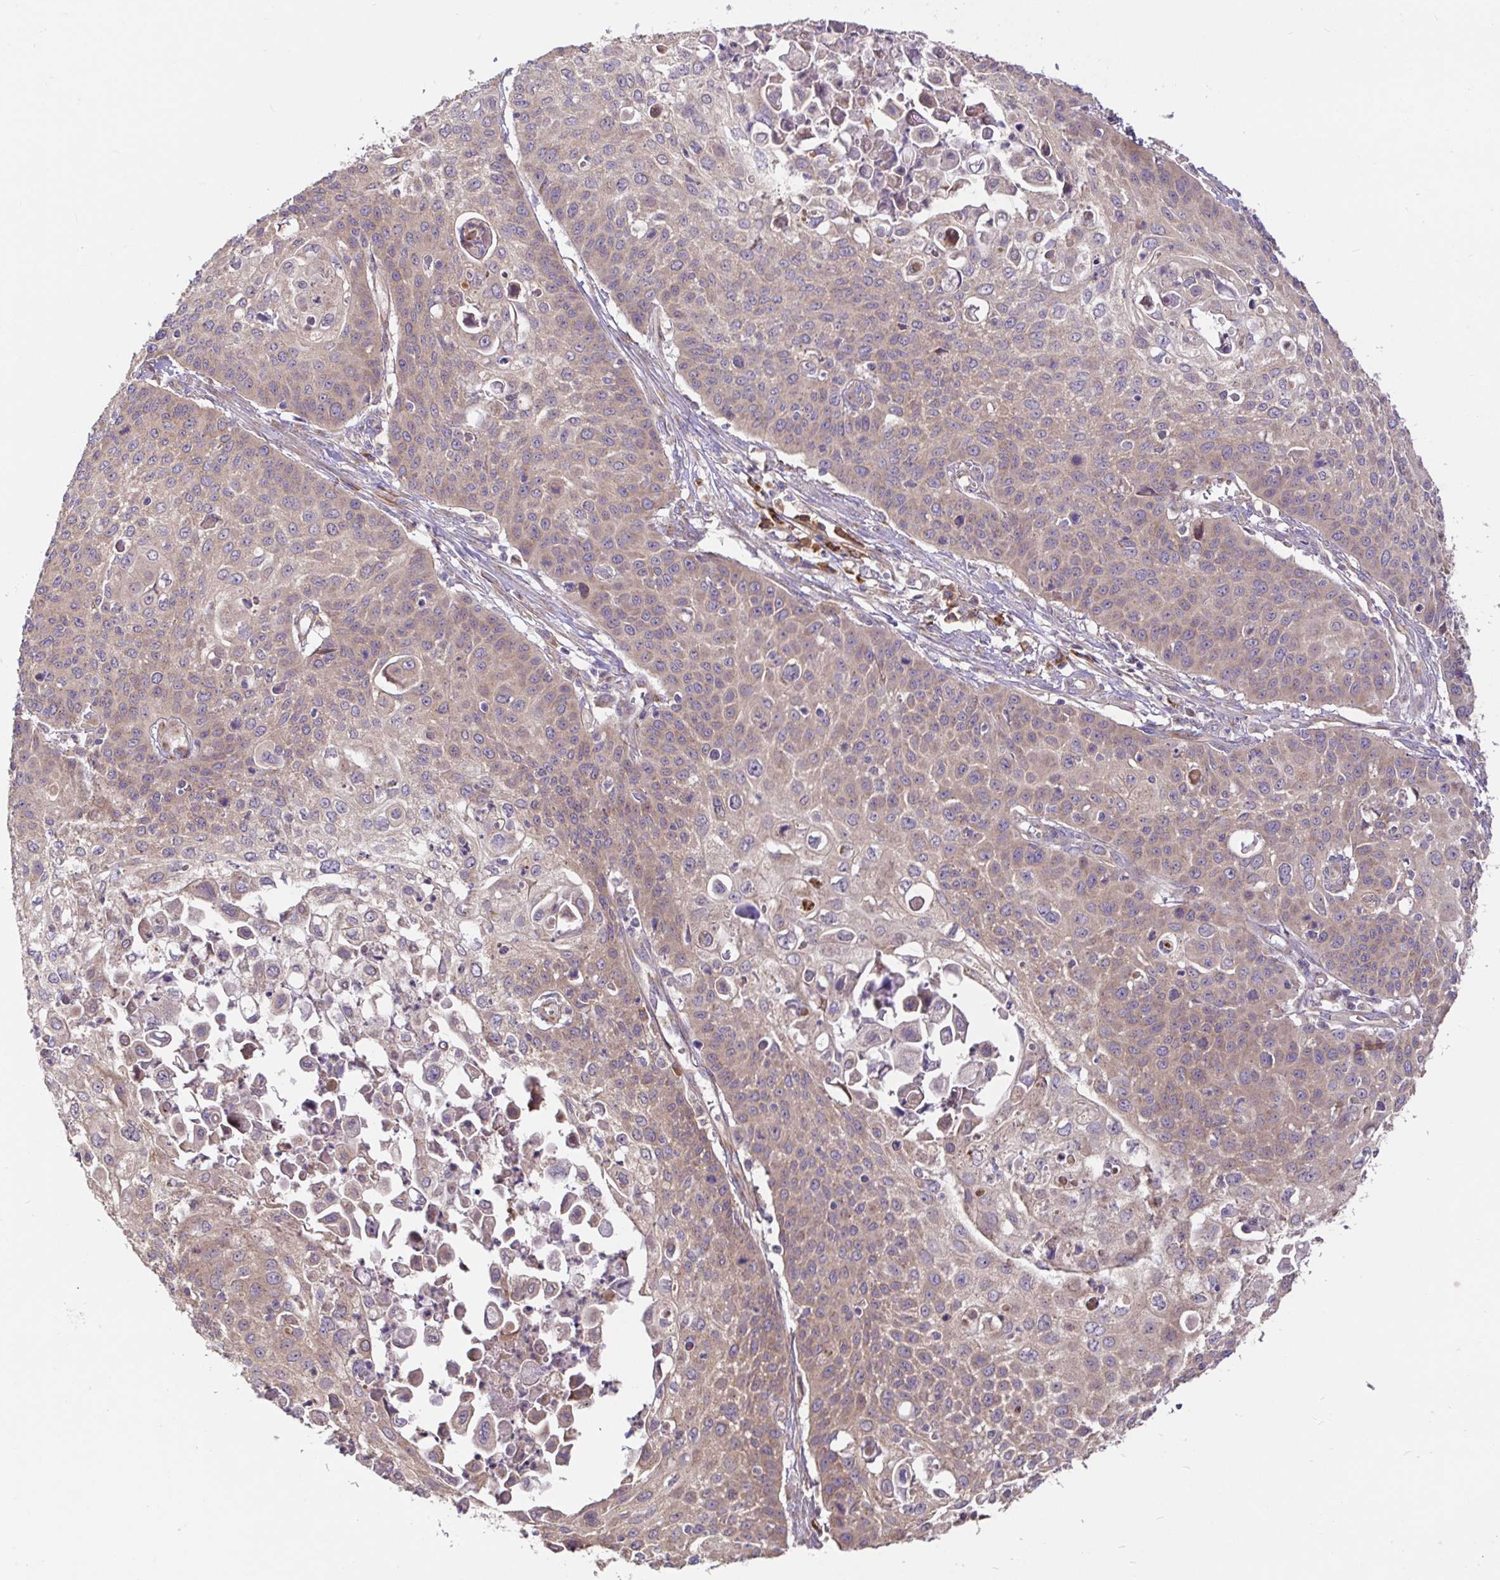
{"staining": {"intensity": "weak", "quantity": ">75%", "location": "cytoplasmic/membranous"}, "tissue": "cervical cancer", "cell_type": "Tumor cells", "image_type": "cancer", "snomed": [{"axis": "morphology", "description": "Squamous cell carcinoma, NOS"}, {"axis": "topography", "description": "Cervix"}], "caption": "Tumor cells reveal weak cytoplasmic/membranous expression in approximately >75% of cells in cervical squamous cell carcinoma.", "gene": "ELP1", "patient": {"sex": "female", "age": 65}}